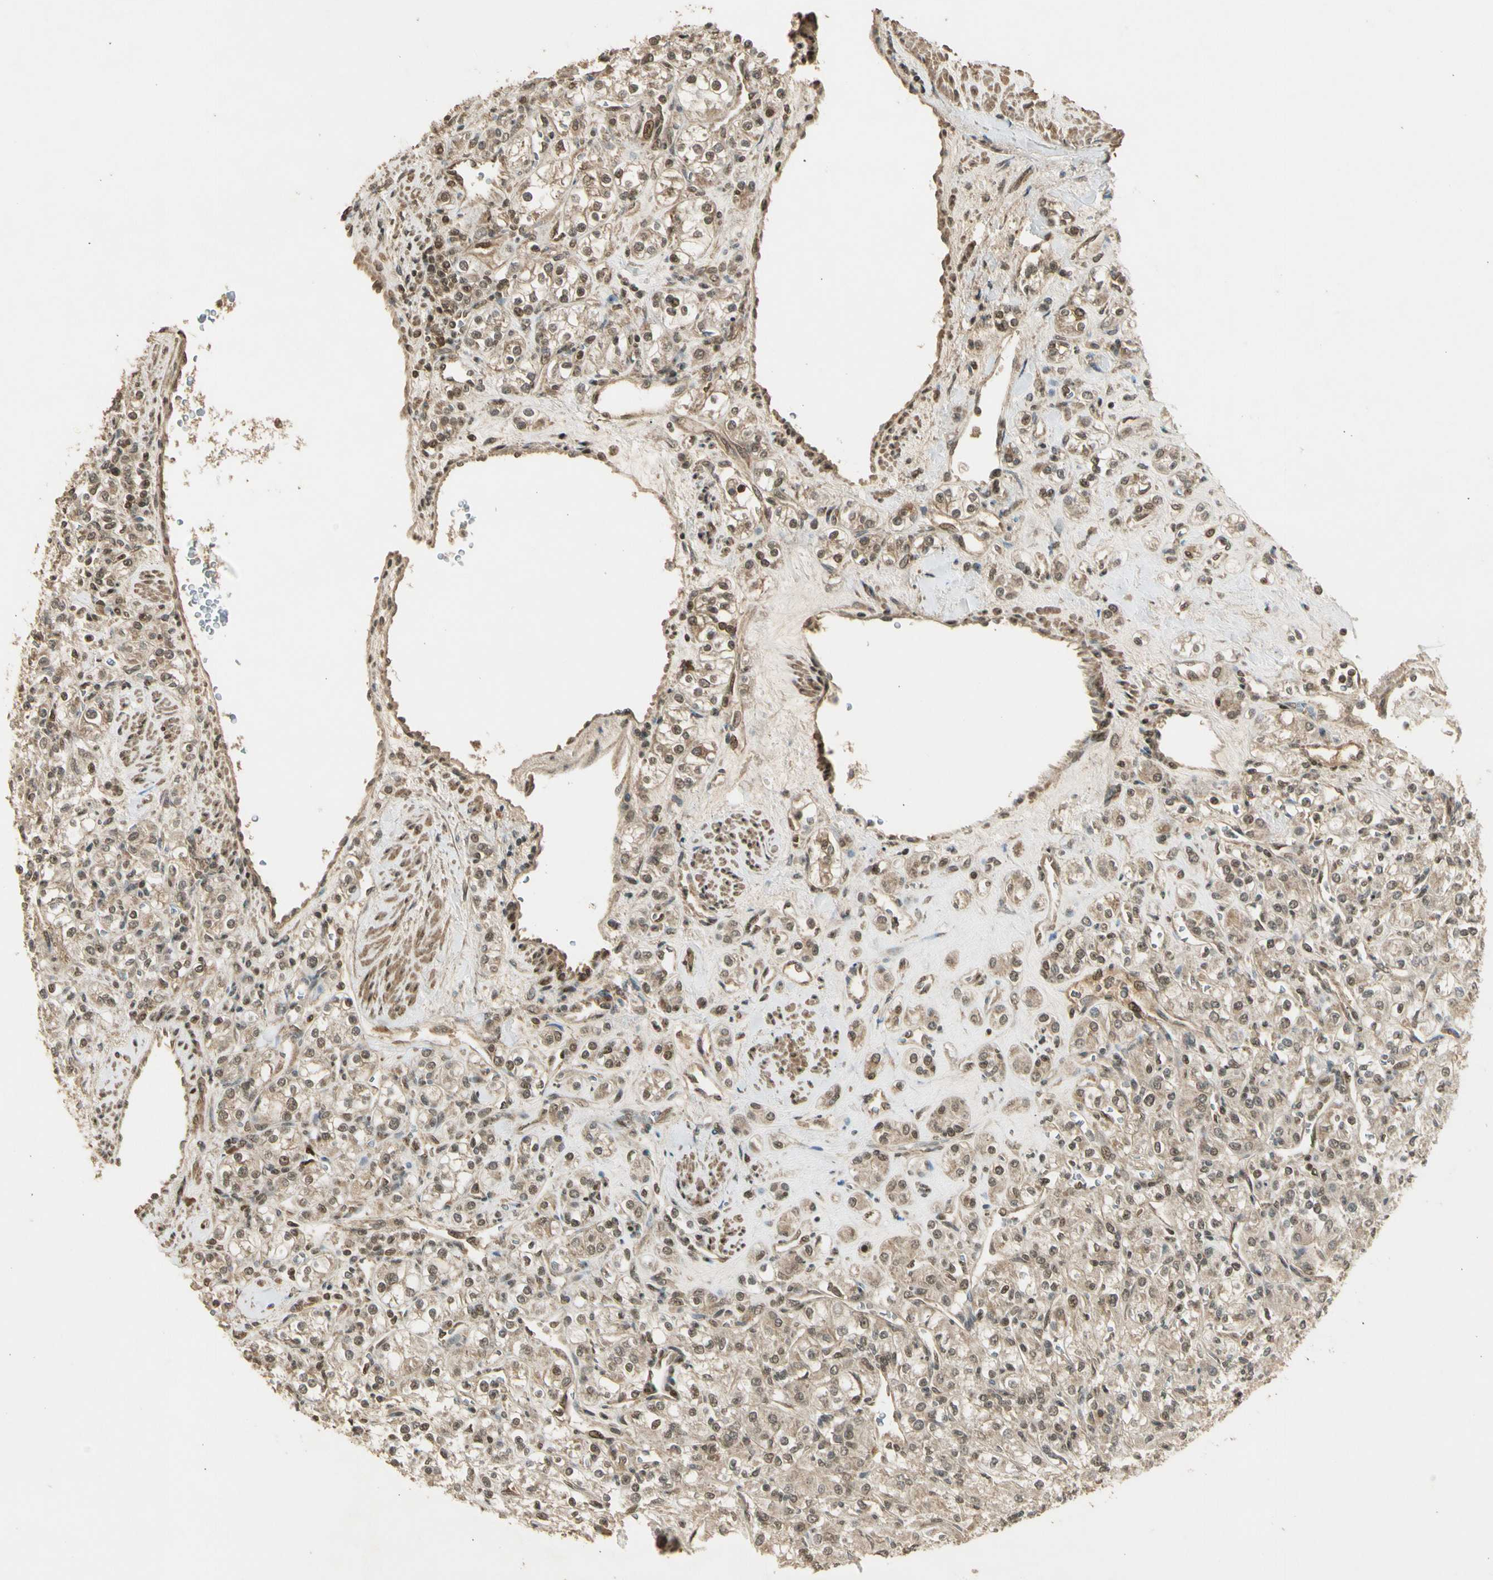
{"staining": {"intensity": "weak", "quantity": ">75%", "location": "cytoplasmic/membranous,nuclear"}, "tissue": "renal cancer", "cell_type": "Tumor cells", "image_type": "cancer", "snomed": [{"axis": "morphology", "description": "Adenocarcinoma, NOS"}, {"axis": "topography", "description": "Kidney"}], "caption": "Protein expression analysis of renal adenocarcinoma displays weak cytoplasmic/membranous and nuclear expression in about >75% of tumor cells.", "gene": "GMEB2", "patient": {"sex": "male", "age": 77}}